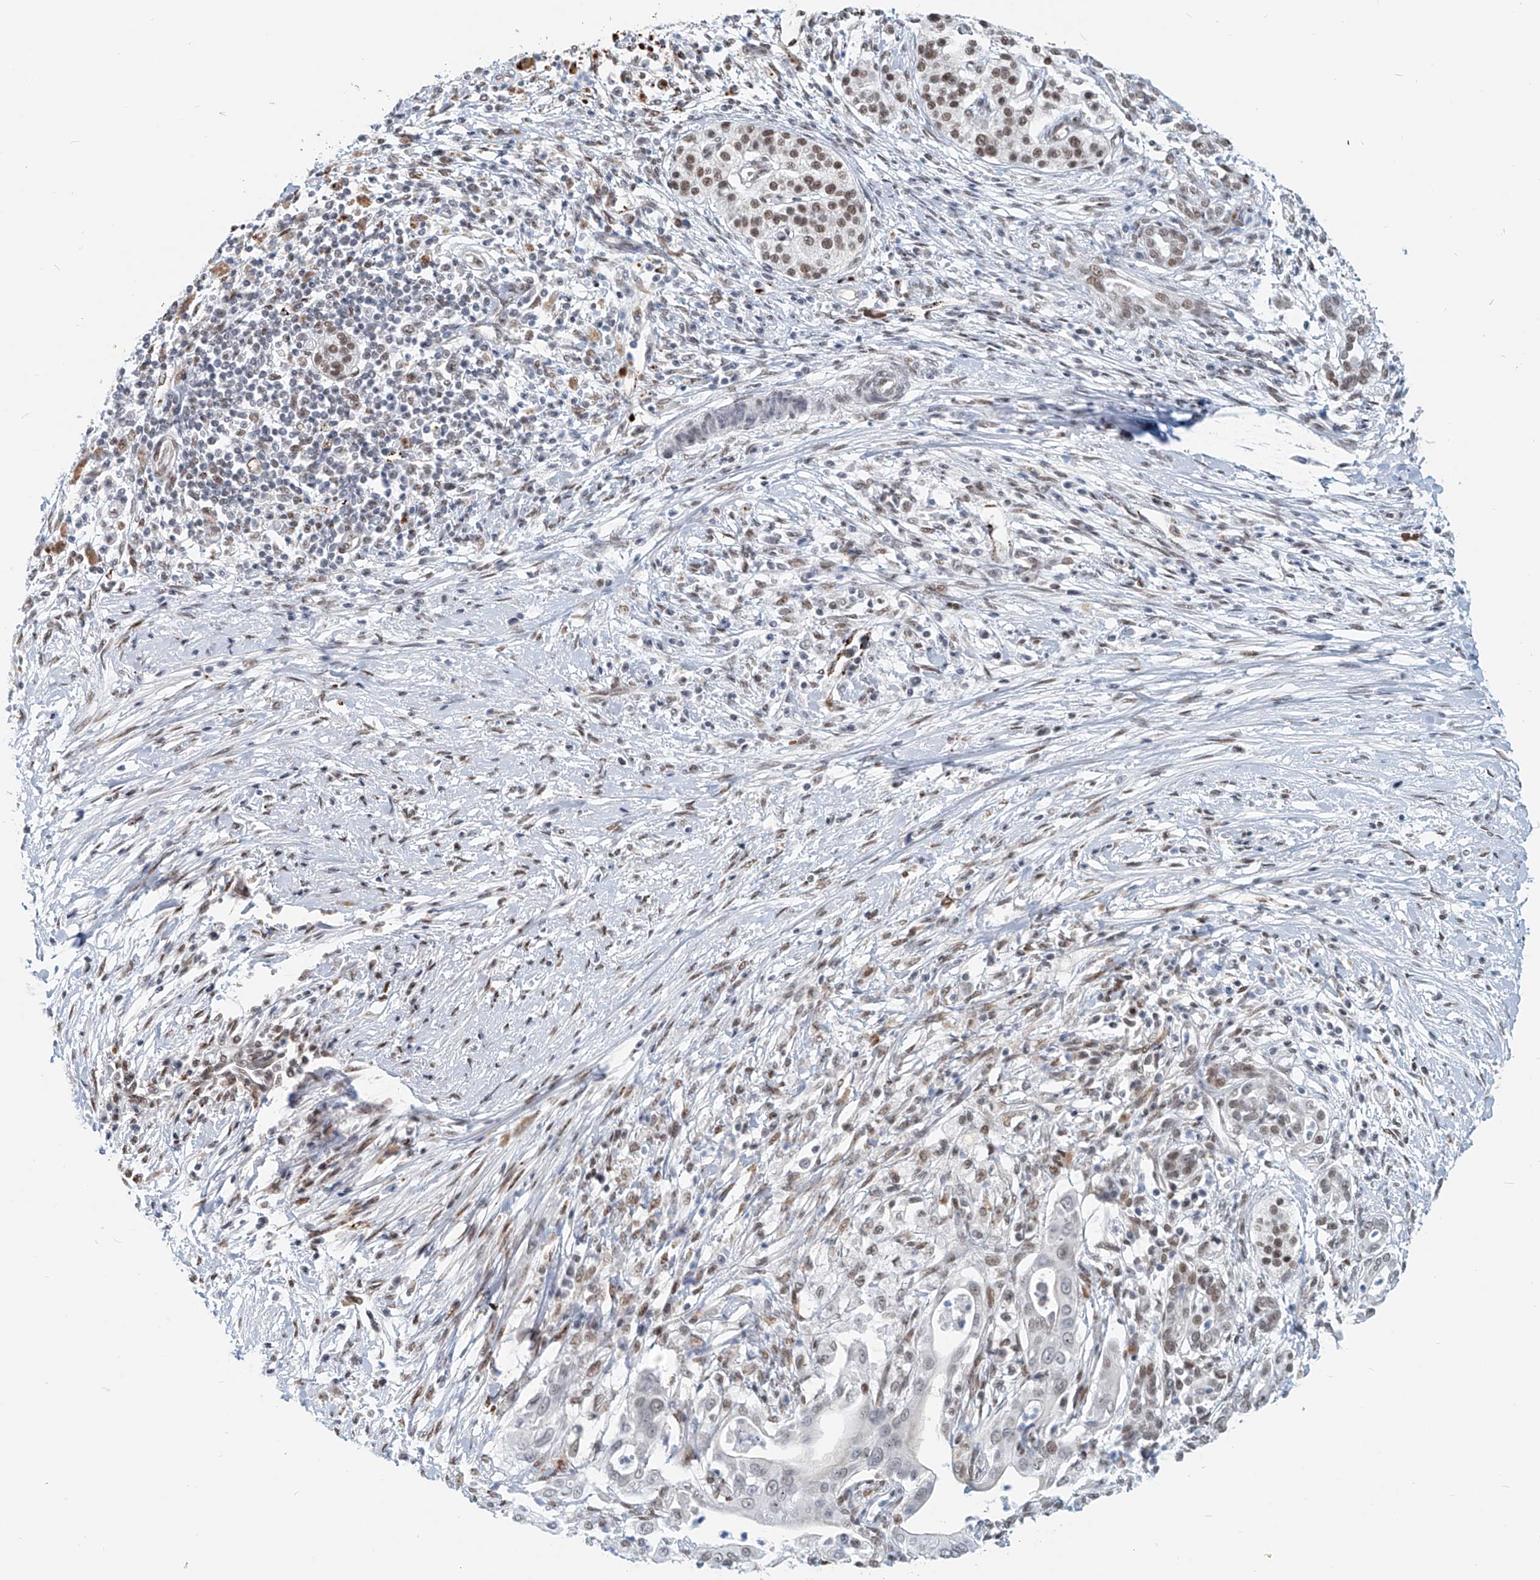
{"staining": {"intensity": "moderate", "quantity": "25%-75%", "location": "nuclear"}, "tissue": "pancreatic cancer", "cell_type": "Tumor cells", "image_type": "cancer", "snomed": [{"axis": "morphology", "description": "Adenocarcinoma, NOS"}, {"axis": "topography", "description": "Pancreas"}], "caption": "IHC (DAB (3,3'-diaminobenzidine)) staining of human pancreatic cancer (adenocarcinoma) demonstrates moderate nuclear protein expression in about 25%-75% of tumor cells.", "gene": "SASH1", "patient": {"sex": "male", "age": 58}}